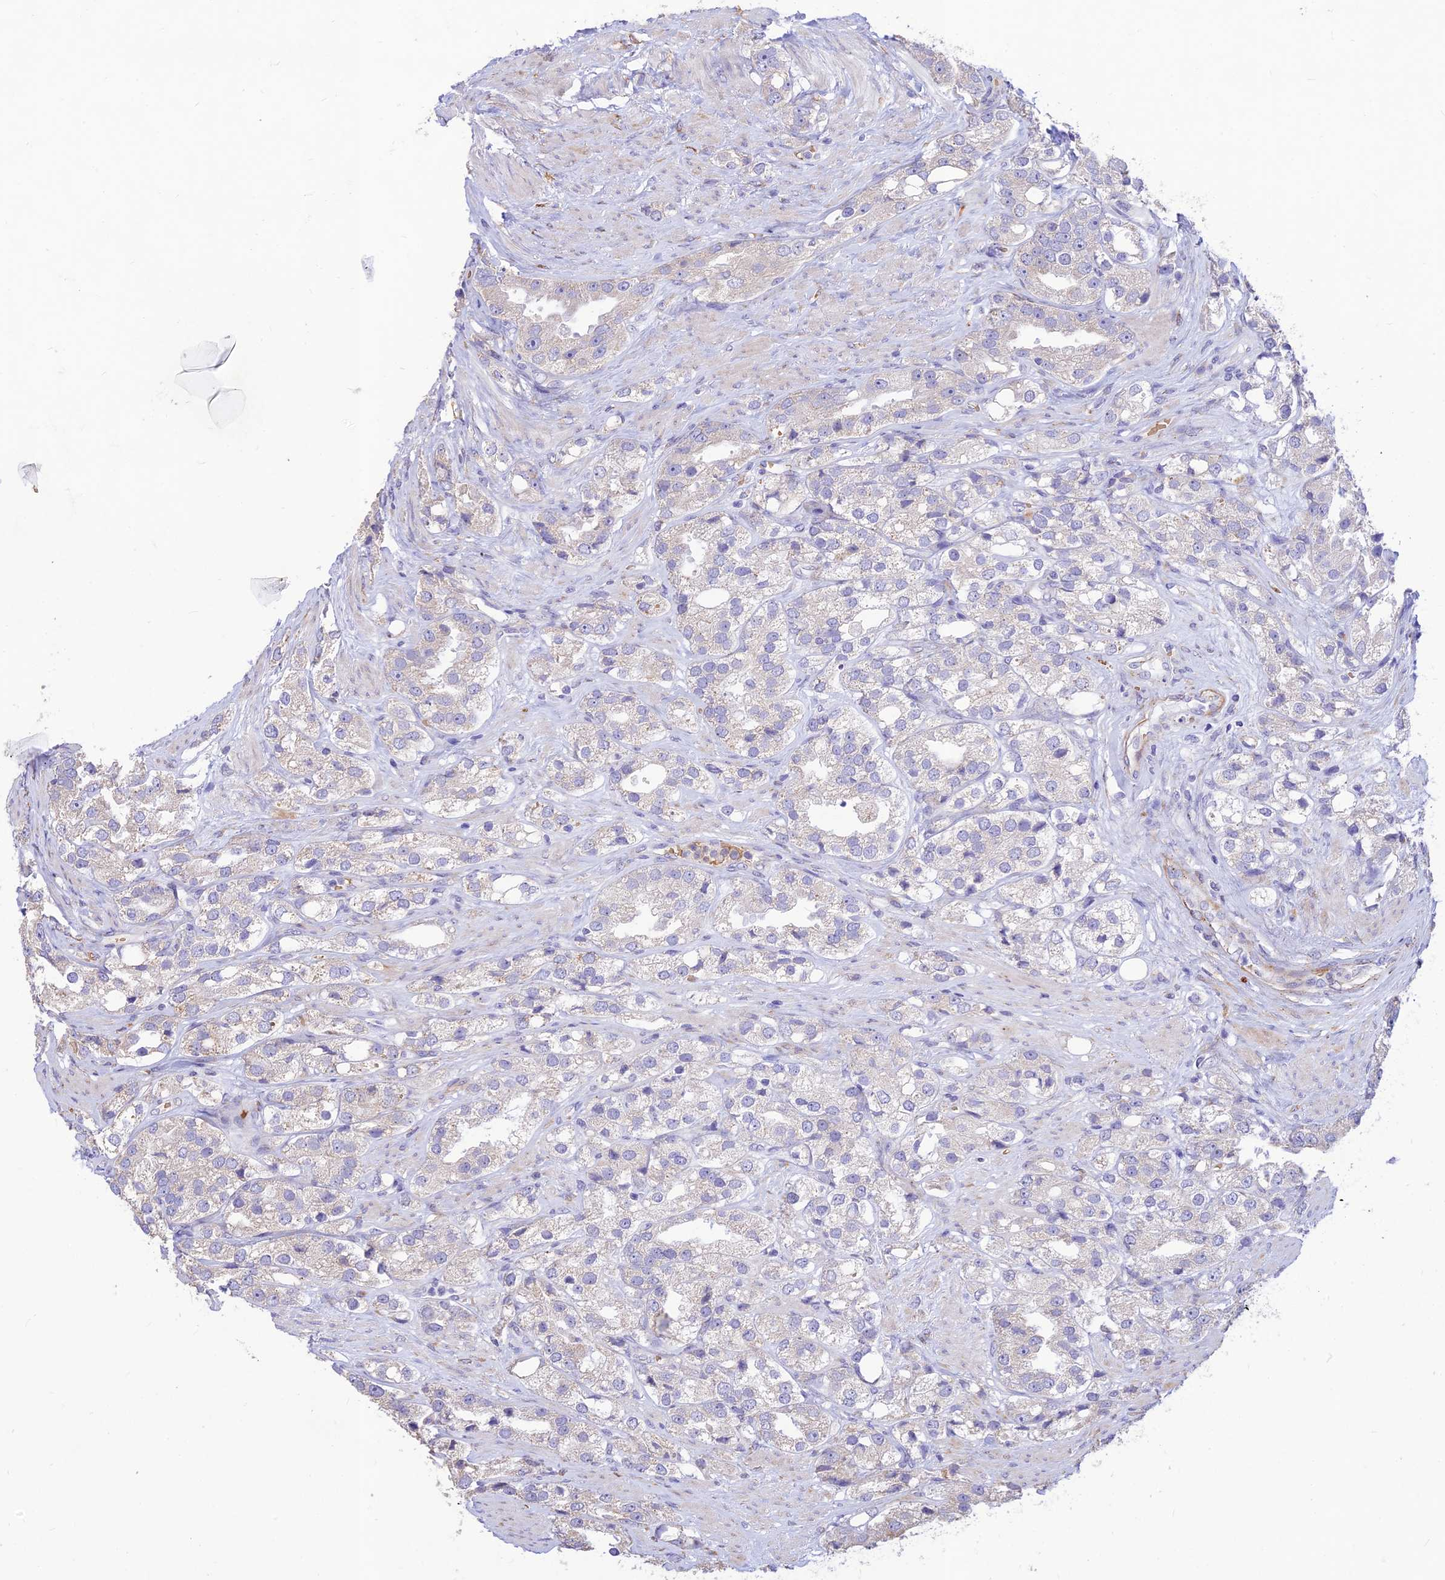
{"staining": {"intensity": "negative", "quantity": "none", "location": "none"}, "tissue": "prostate cancer", "cell_type": "Tumor cells", "image_type": "cancer", "snomed": [{"axis": "morphology", "description": "Adenocarcinoma, NOS"}, {"axis": "topography", "description": "Prostate"}], "caption": "Immunohistochemical staining of human adenocarcinoma (prostate) exhibits no significant staining in tumor cells.", "gene": "PPP1R11", "patient": {"sex": "male", "age": 79}}